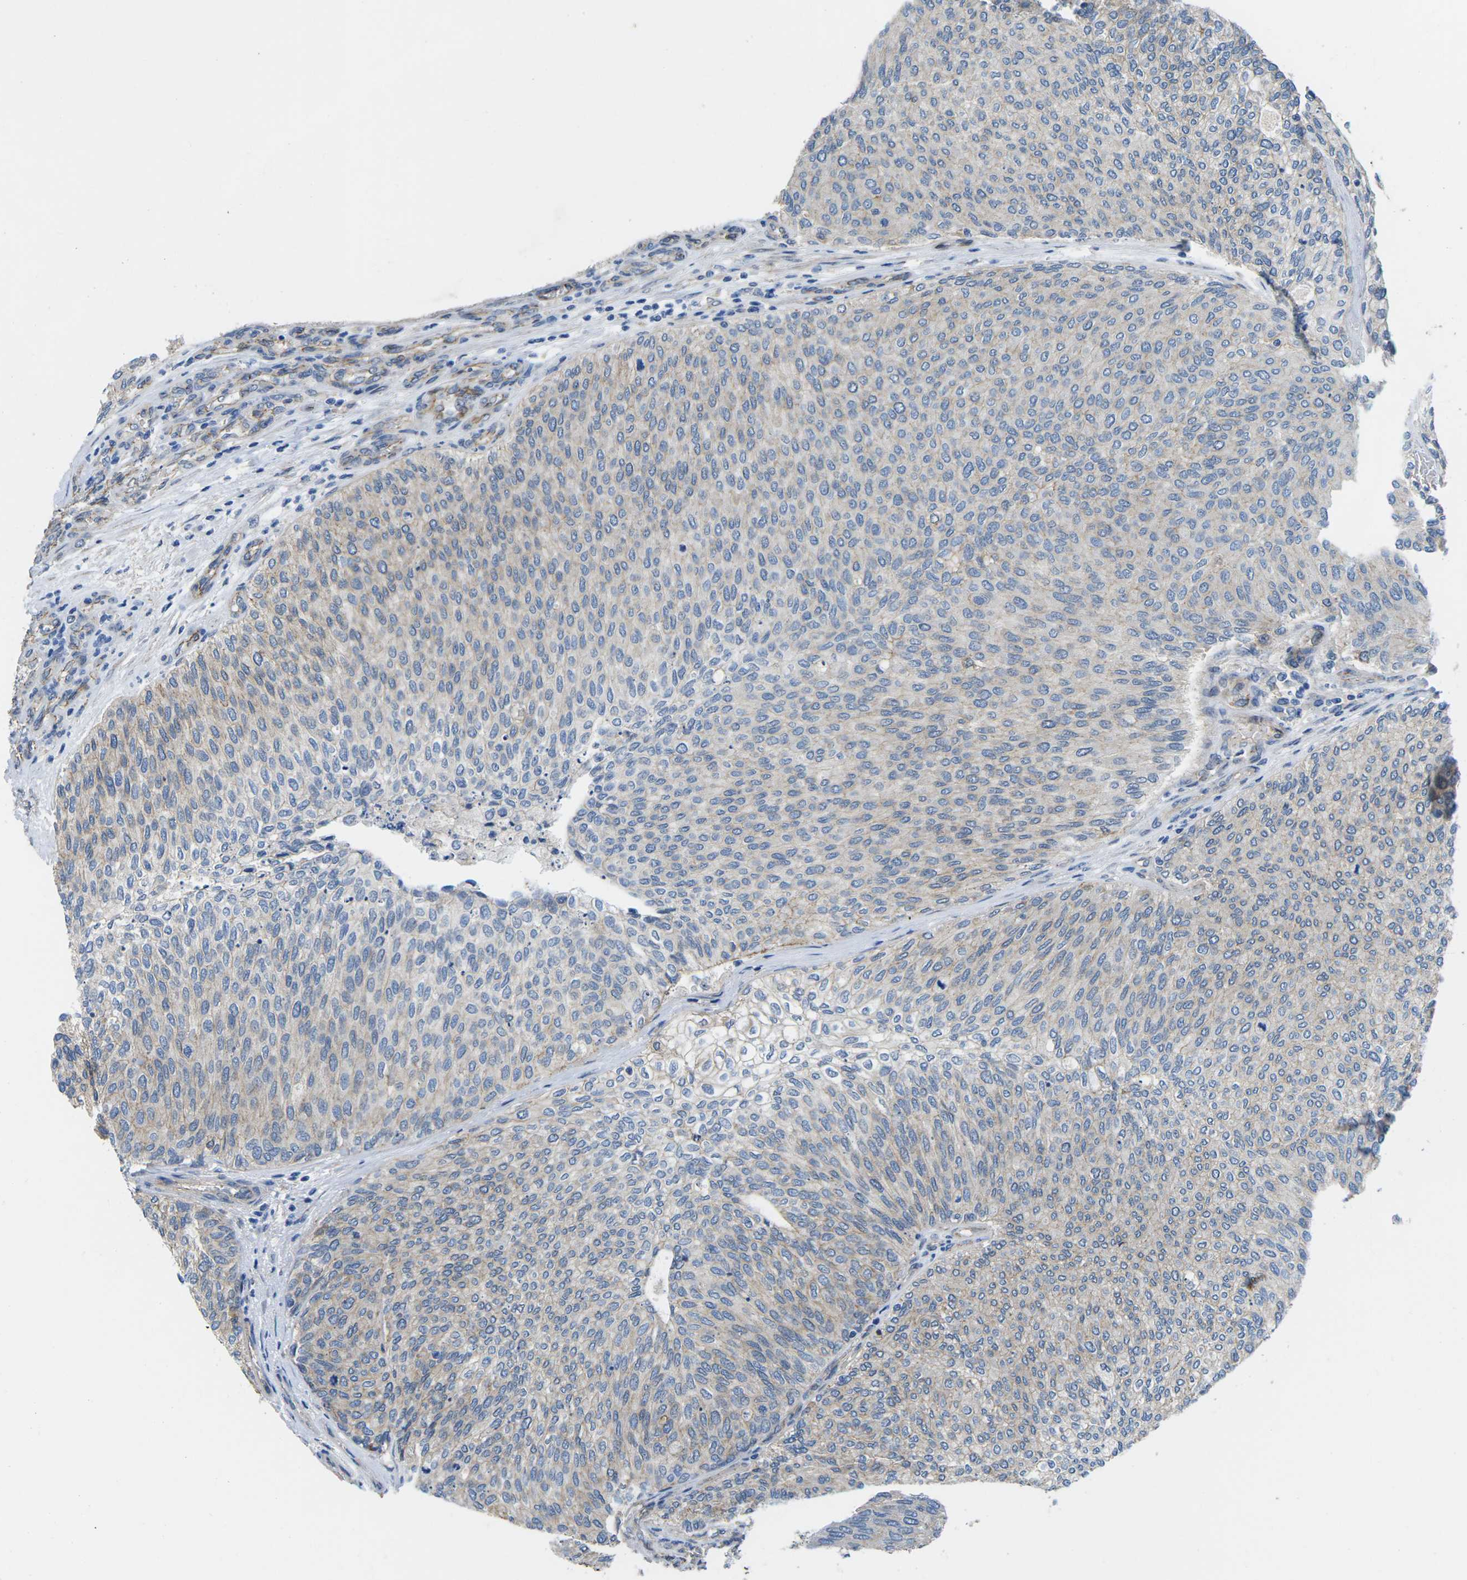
{"staining": {"intensity": "weak", "quantity": "<25%", "location": "cytoplasmic/membranous"}, "tissue": "urothelial cancer", "cell_type": "Tumor cells", "image_type": "cancer", "snomed": [{"axis": "morphology", "description": "Urothelial carcinoma, Low grade"}, {"axis": "topography", "description": "Urinary bladder"}], "caption": "High power microscopy photomicrograph of an immunohistochemistry image of low-grade urothelial carcinoma, revealing no significant staining in tumor cells.", "gene": "CTNND1", "patient": {"sex": "female", "age": 79}}